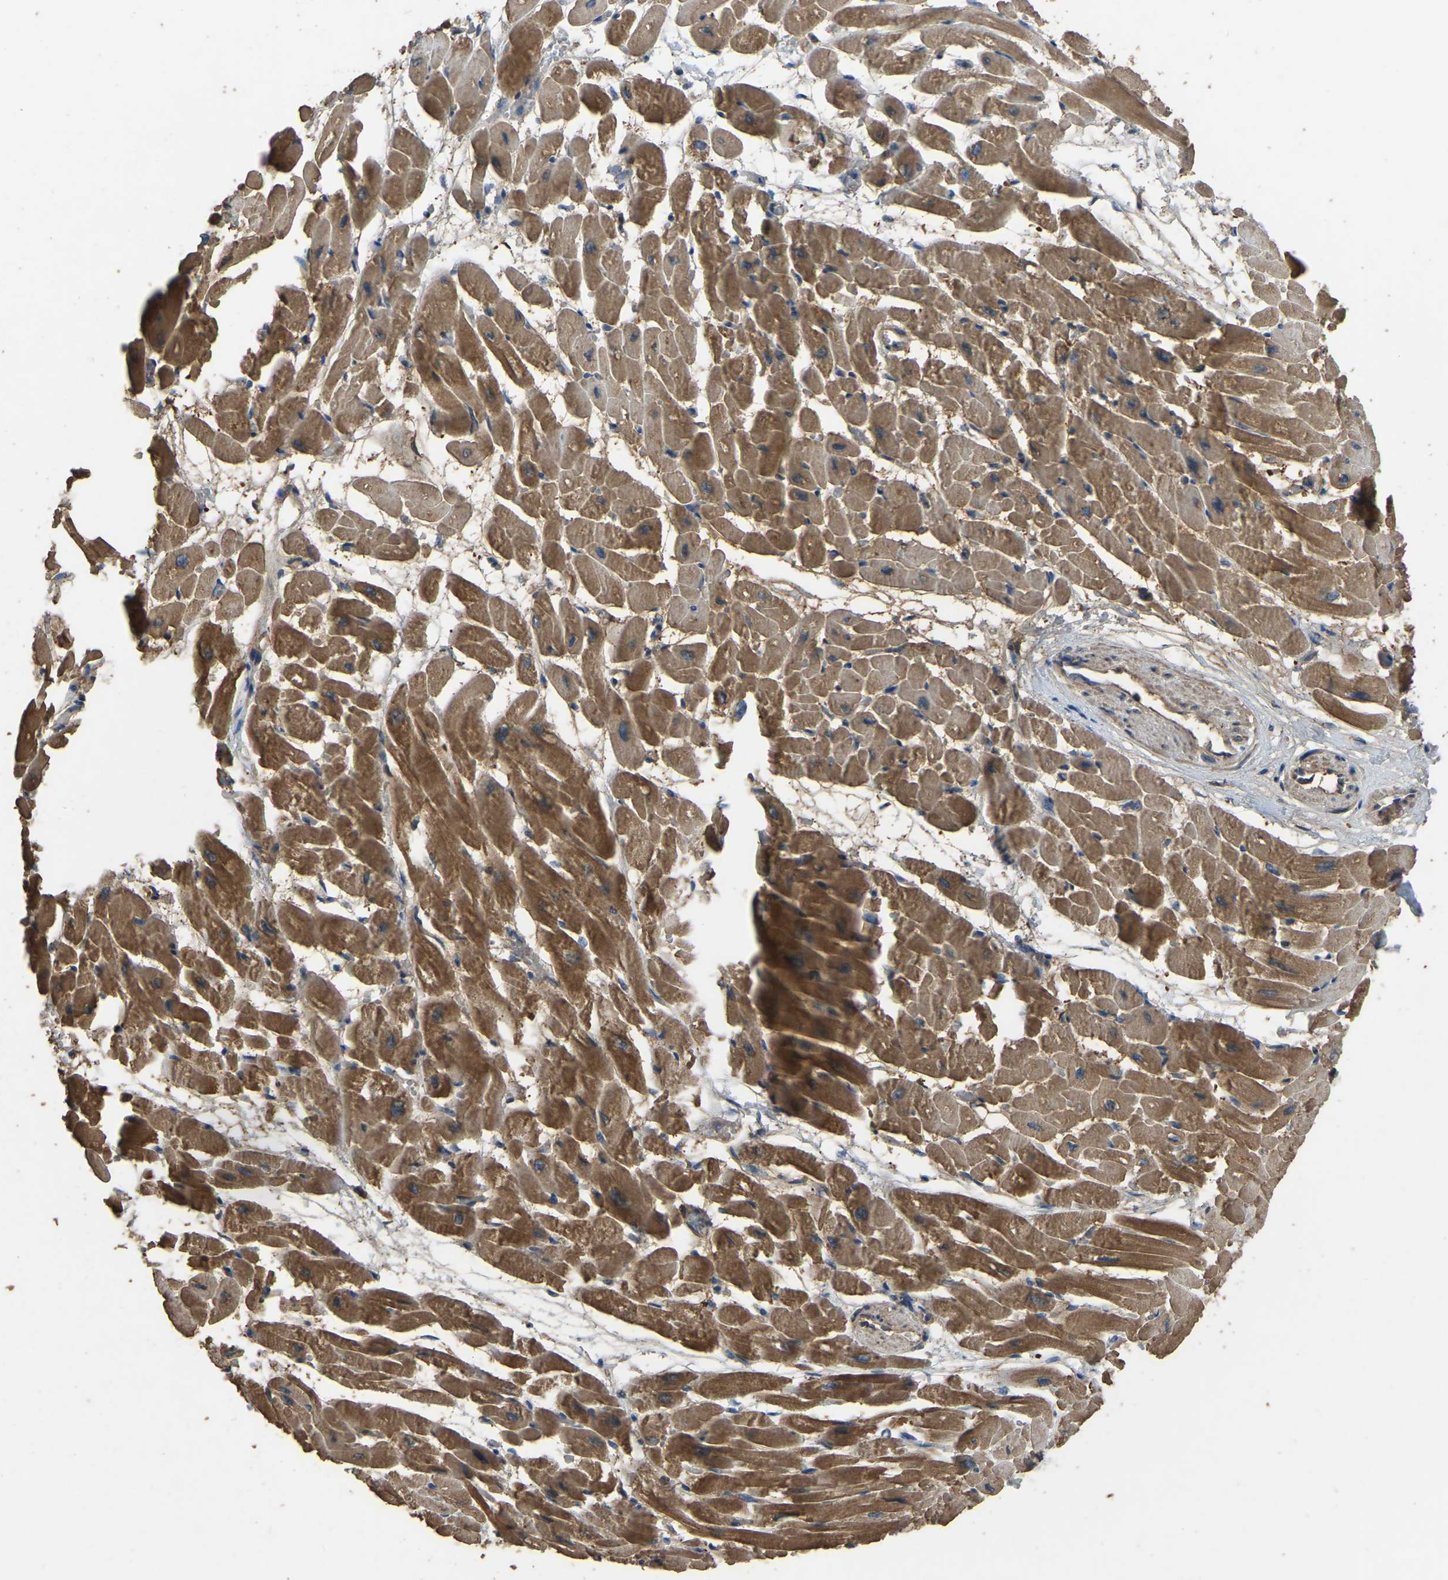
{"staining": {"intensity": "strong", "quantity": ">75%", "location": "cytoplasmic/membranous"}, "tissue": "heart muscle", "cell_type": "Cardiomyocytes", "image_type": "normal", "snomed": [{"axis": "morphology", "description": "Normal tissue, NOS"}, {"axis": "topography", "description": "Heart"}], "caption": "An immunohistochemistry (IHC) histopathology image of normal tissue is shown. Protein staining in brown labels strong cytoplasmic/membranous positivity in heart muscle within cardiomyocytes.", "gene": "FHIT", "patient": {"sex": "male", "age": 45}}